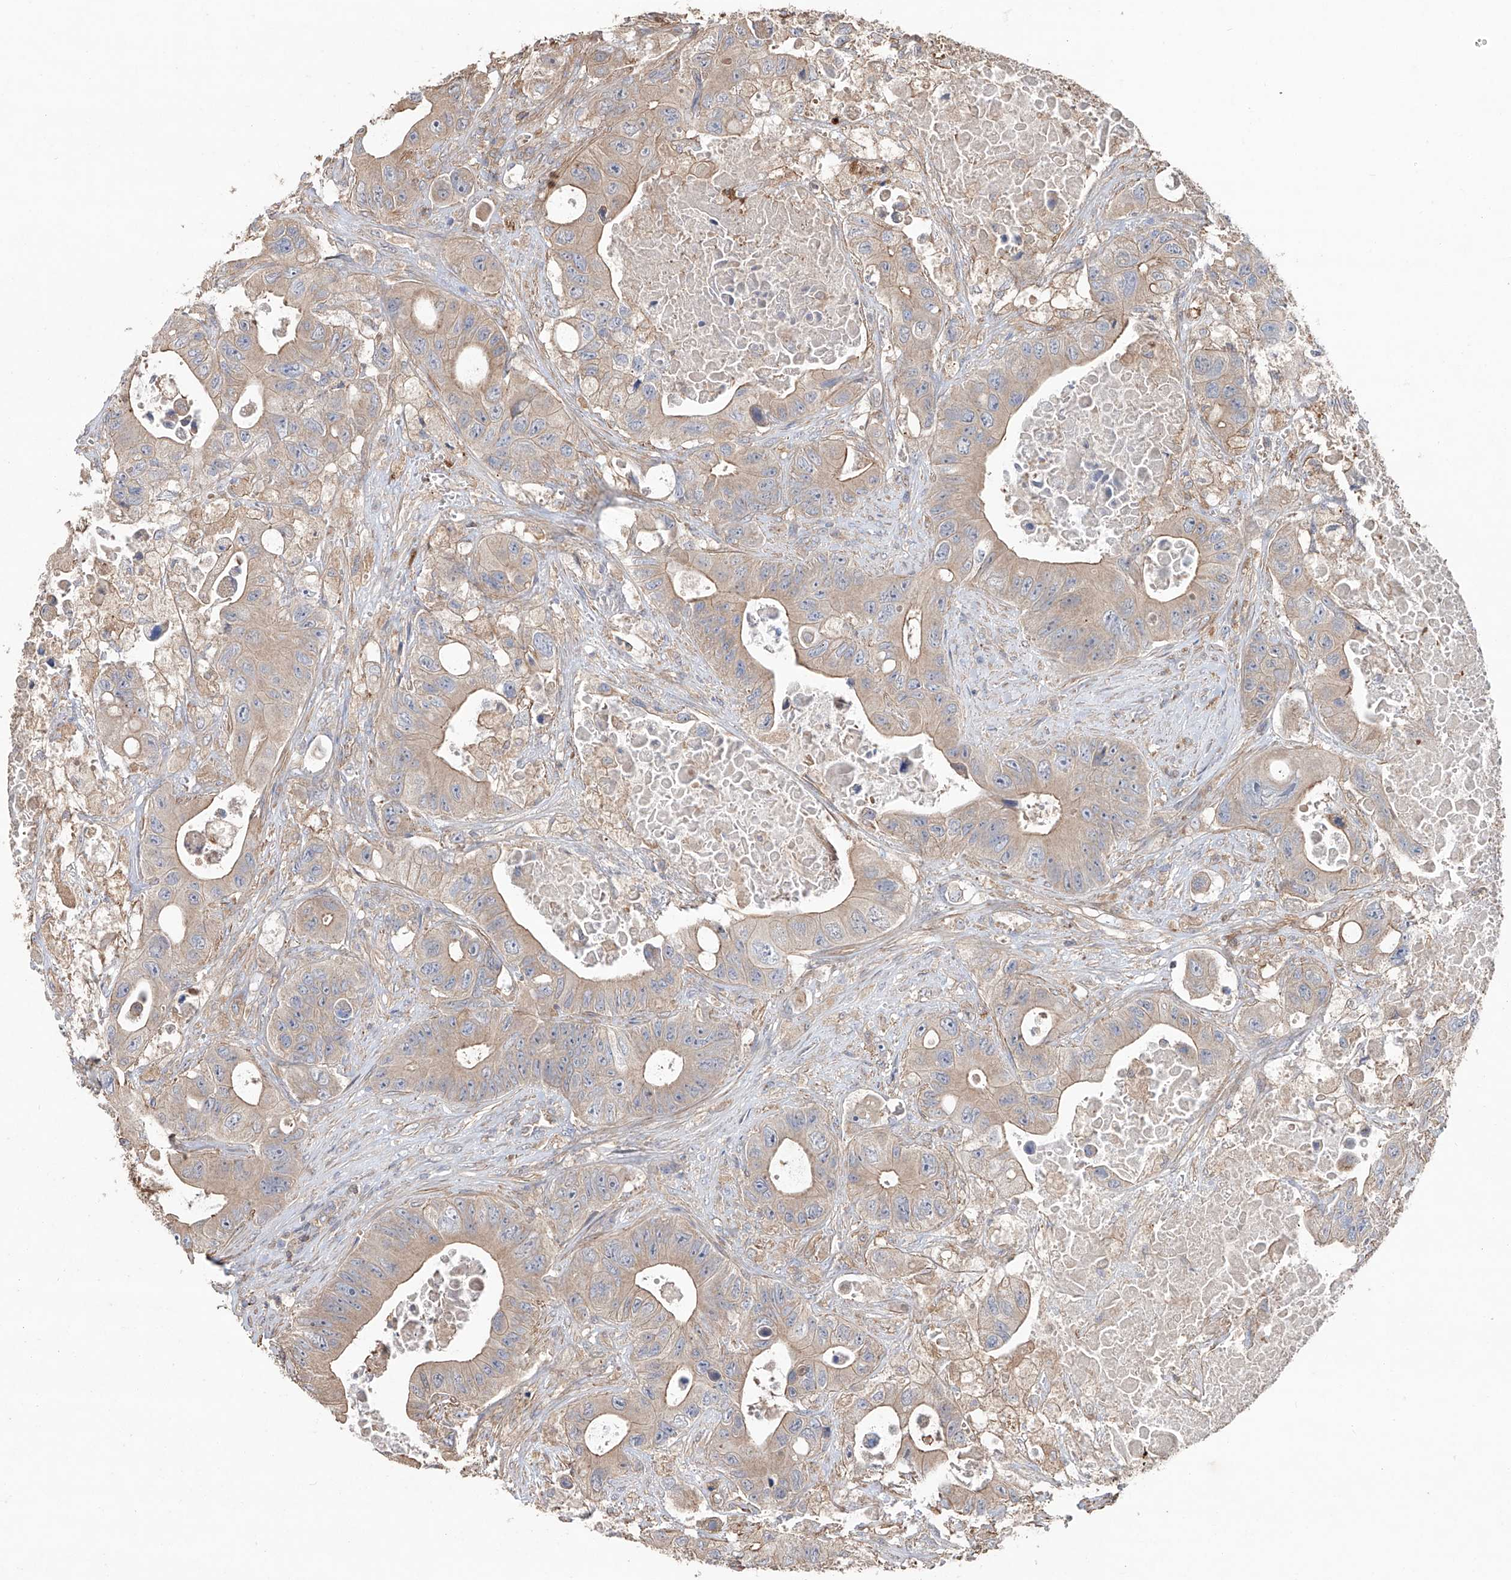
{"staining": {"intensity": "weak", "quantity": ">75%", "location": "cytoplasmic/membranous"}, "tissue": "colorectal cancer", "cell_type": "Tumor cells", "image_type": "cancer", "snomed": [{"axis": "morphology", "description": "Adenocarcinoma, NOS"}, {"axis": "topography", "description": "Colon"}], "caption": "This is an image of immunohistochemistry staining of colorectal cancer (adenocarcinoma), which shows weak staining in the cytoplasmic/membranous of tumor cells.", "gene": "EDN1", "patient": {"sex": "female", "age": 46}}